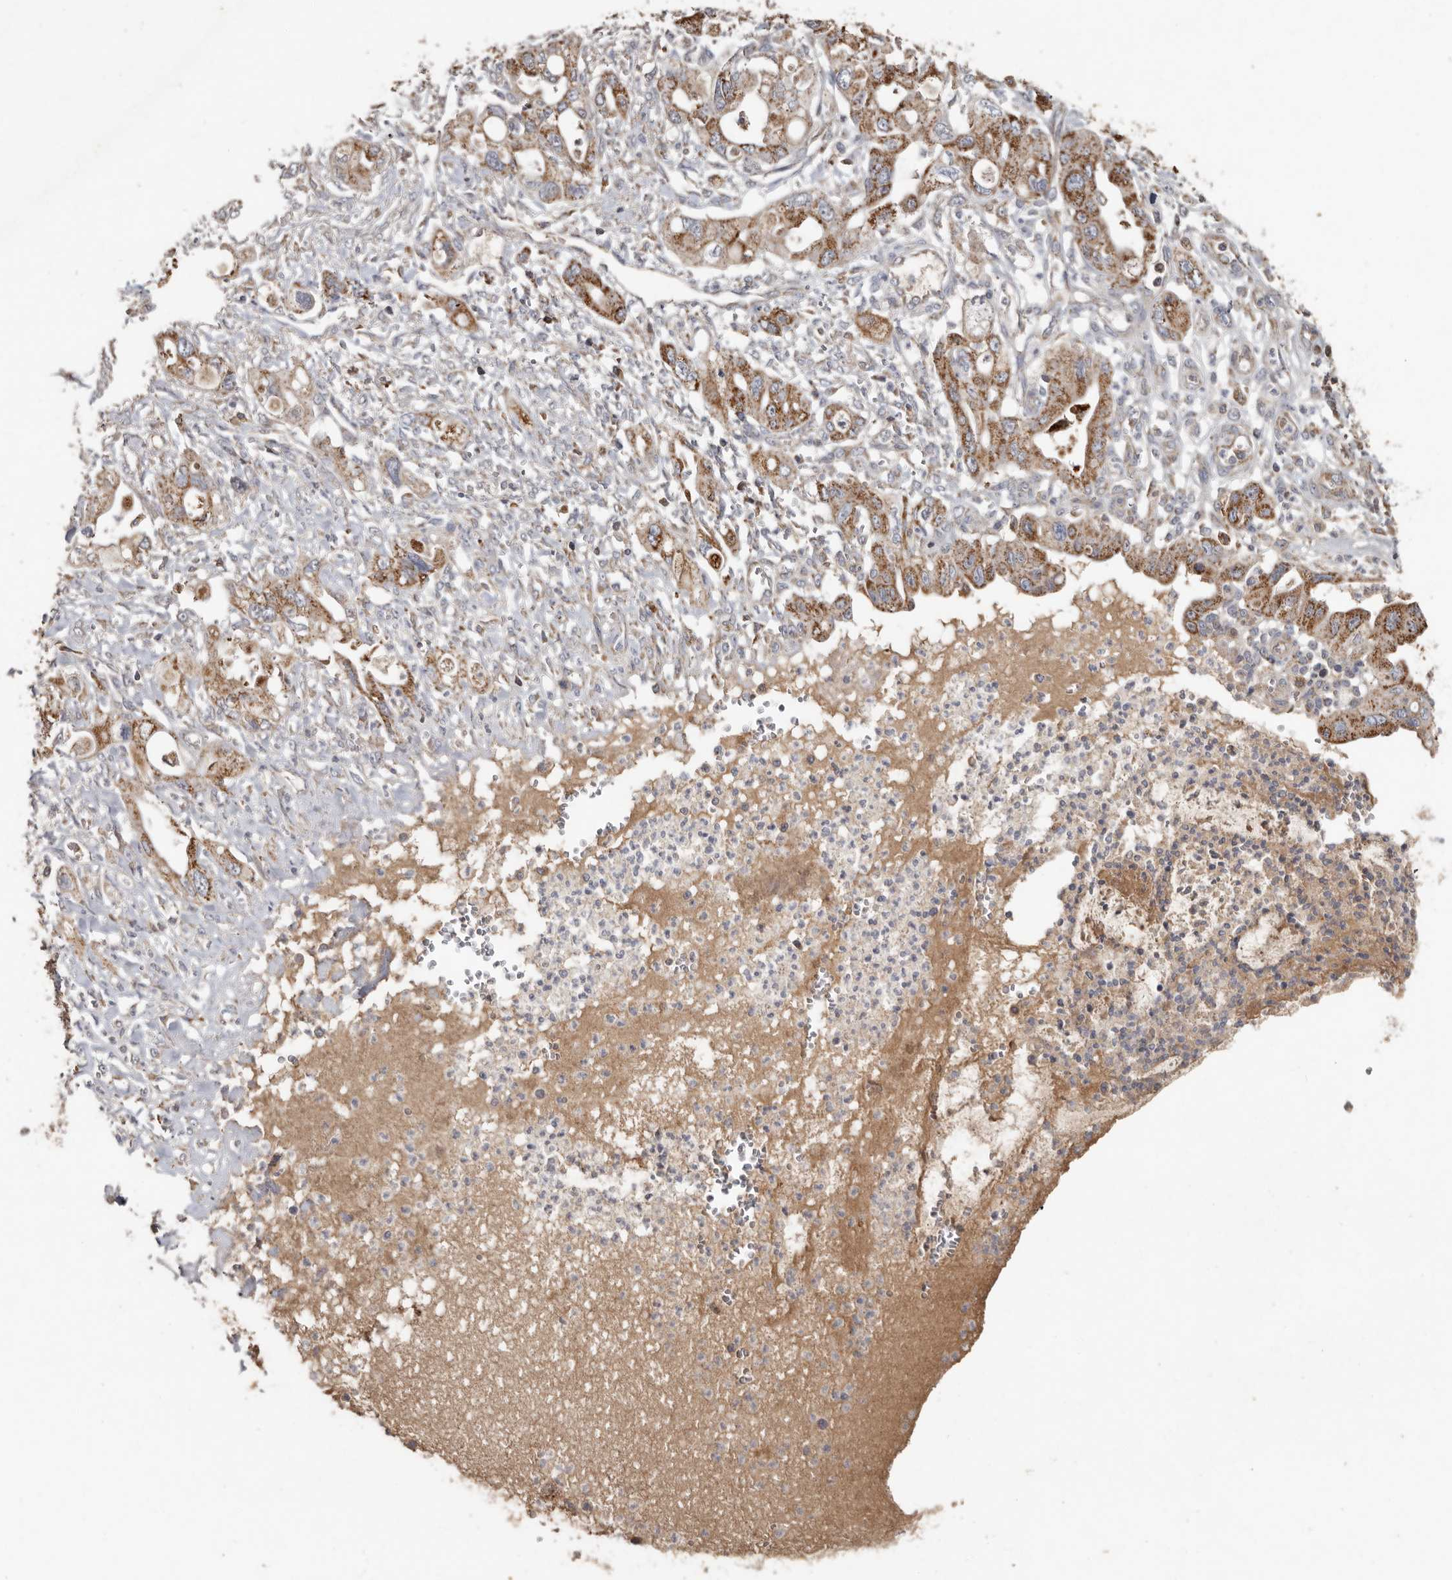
{"staining": {"intensity": "moderate", "quantity": ">75%", "location": "cytoplasmic/membranous"}, "tissue": "pancreatic cancer", "cell_type": "Tumor cells", "image_type": "cancer", "snomed": [{"axis": "morphology", "description": "Adenocarcinoma, NOS"}, {"axis": "topography", "description": "Pancreas"}], "caption": "The histopathology image exhibits a brown stain indicating the presence of a protein in the cytoplasmic/membranous of tumor cells in pancreatic adenocarcinoma.", "gene": "KIF26B", "patient": {"sex": "male", "age": 68}}